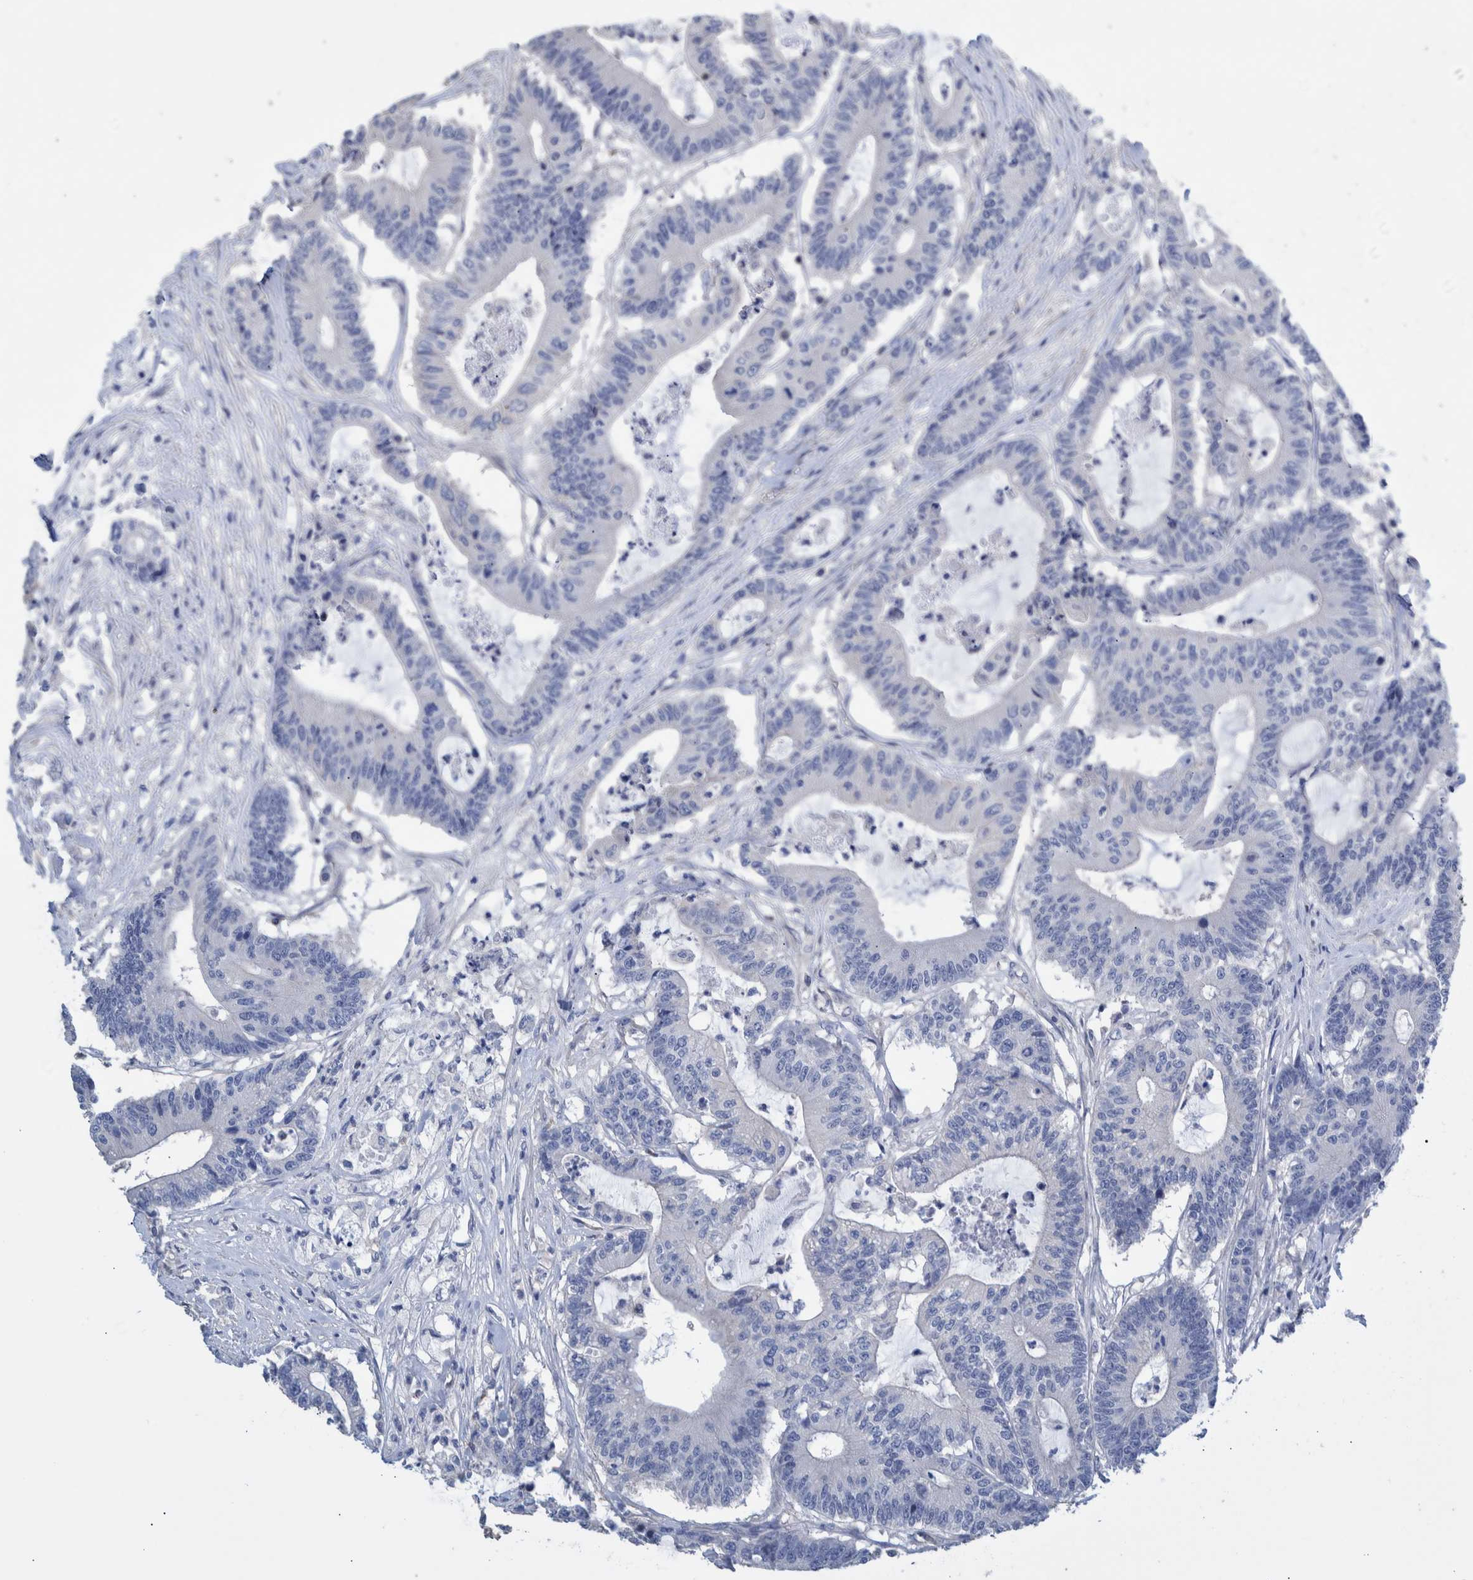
{"staining": {"intensity": "negative", "quantity": "none", "location": "none"}, "tissue": "colorectal cancer", "cell_type": "Tumor cells", "image_type": "cancer", "snomed": [{"axis": "morphology", "description": "Adenocarcinoma, NOS"}, {"axis": "topography", "description": "Colon"}], "caption": "Image shows no protein positivity in tumor cells of colorectal cancer tissue.", "gene": "PPP3CC", "patient": {"sex": "female", "age": 84}}